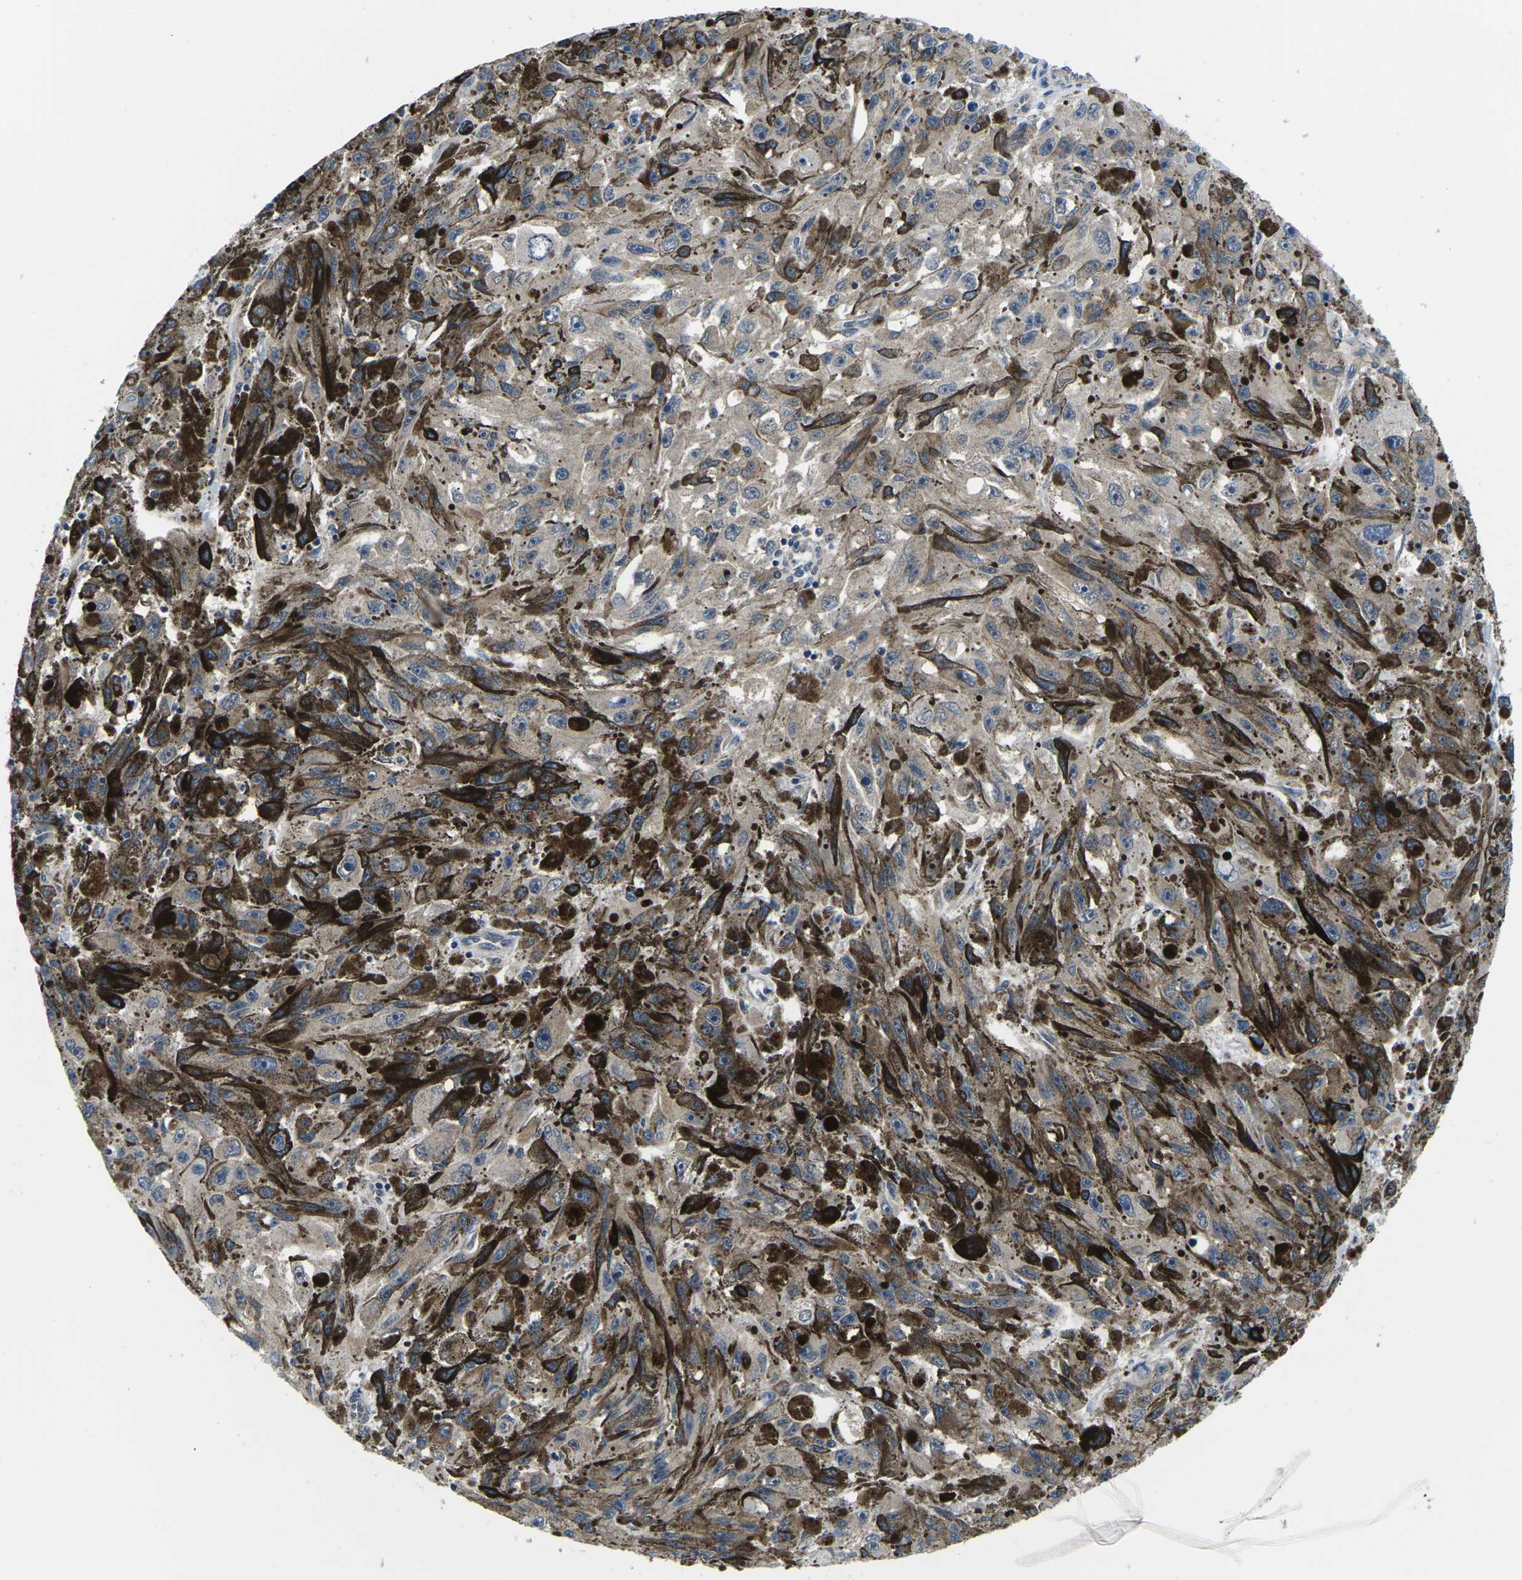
{"staining": {"intensity": "weak", "quantity": ">75%", "location": "cytoplasmic/membranous"}, "tissue": "melanoma", "cell_type": "Tumor cells", "image_type": "cancer", "snomed": [{"axis": "morphology", "description": "Malignant melanoma, NOS"}, {"axis": "topography", "description": "Skin"}], "caption": "Brown immunohistochemical staining in melanoma shows weak cytoplasmic/membranous staining in about >75% of tumor cells.", "gene": "GSK3B", "patient": {"sex": "female", "age": 104}}